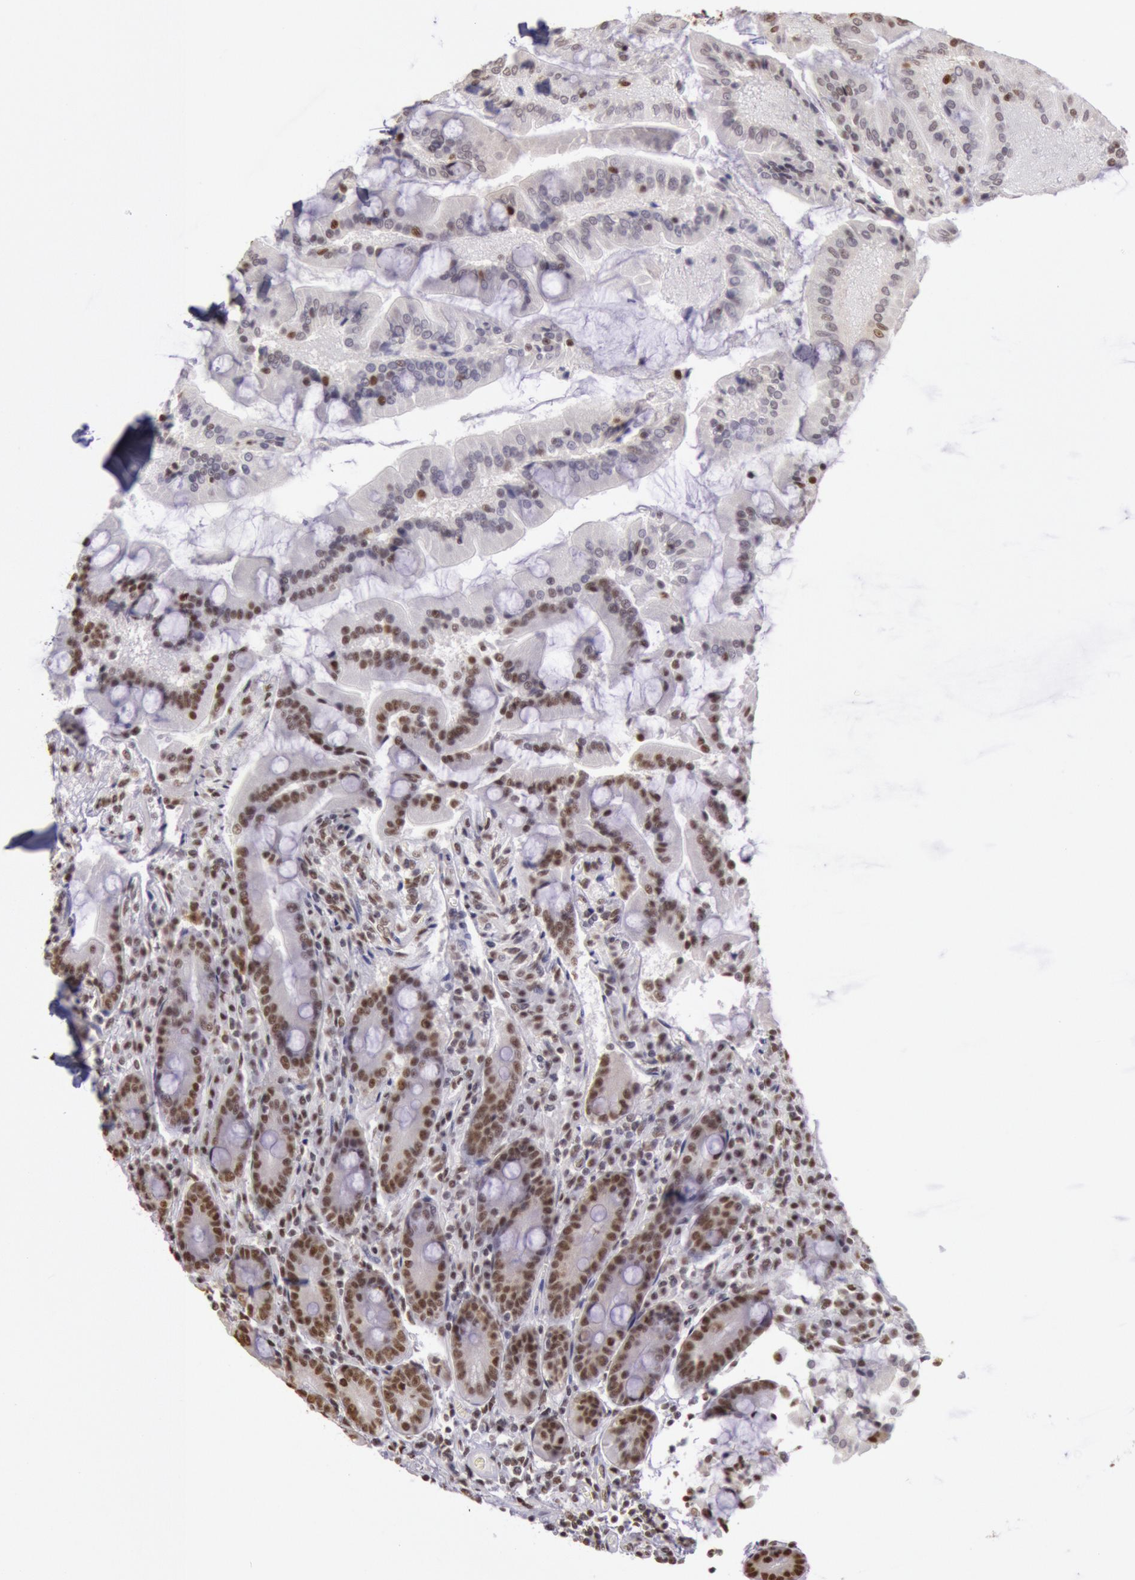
{"staining": {"intensity": "strong", "quantity": ">75%", "location": "nuclear"}, "tissue": "duodenum", "cell_type": "Glandular cells", "image_type": "normal", "snomed": [{"axis": "morphology", "description": "Normal tissue, NOS"}, {"axis": "topography", "description": "Duodenum"}], "caption": "The immunohistochemical stain highlights strong nuclear expression in glandular cells of unremarkable duodenum.", "gene": "HNRNPH1", "patient": {"sex": "female", "age": 64}}